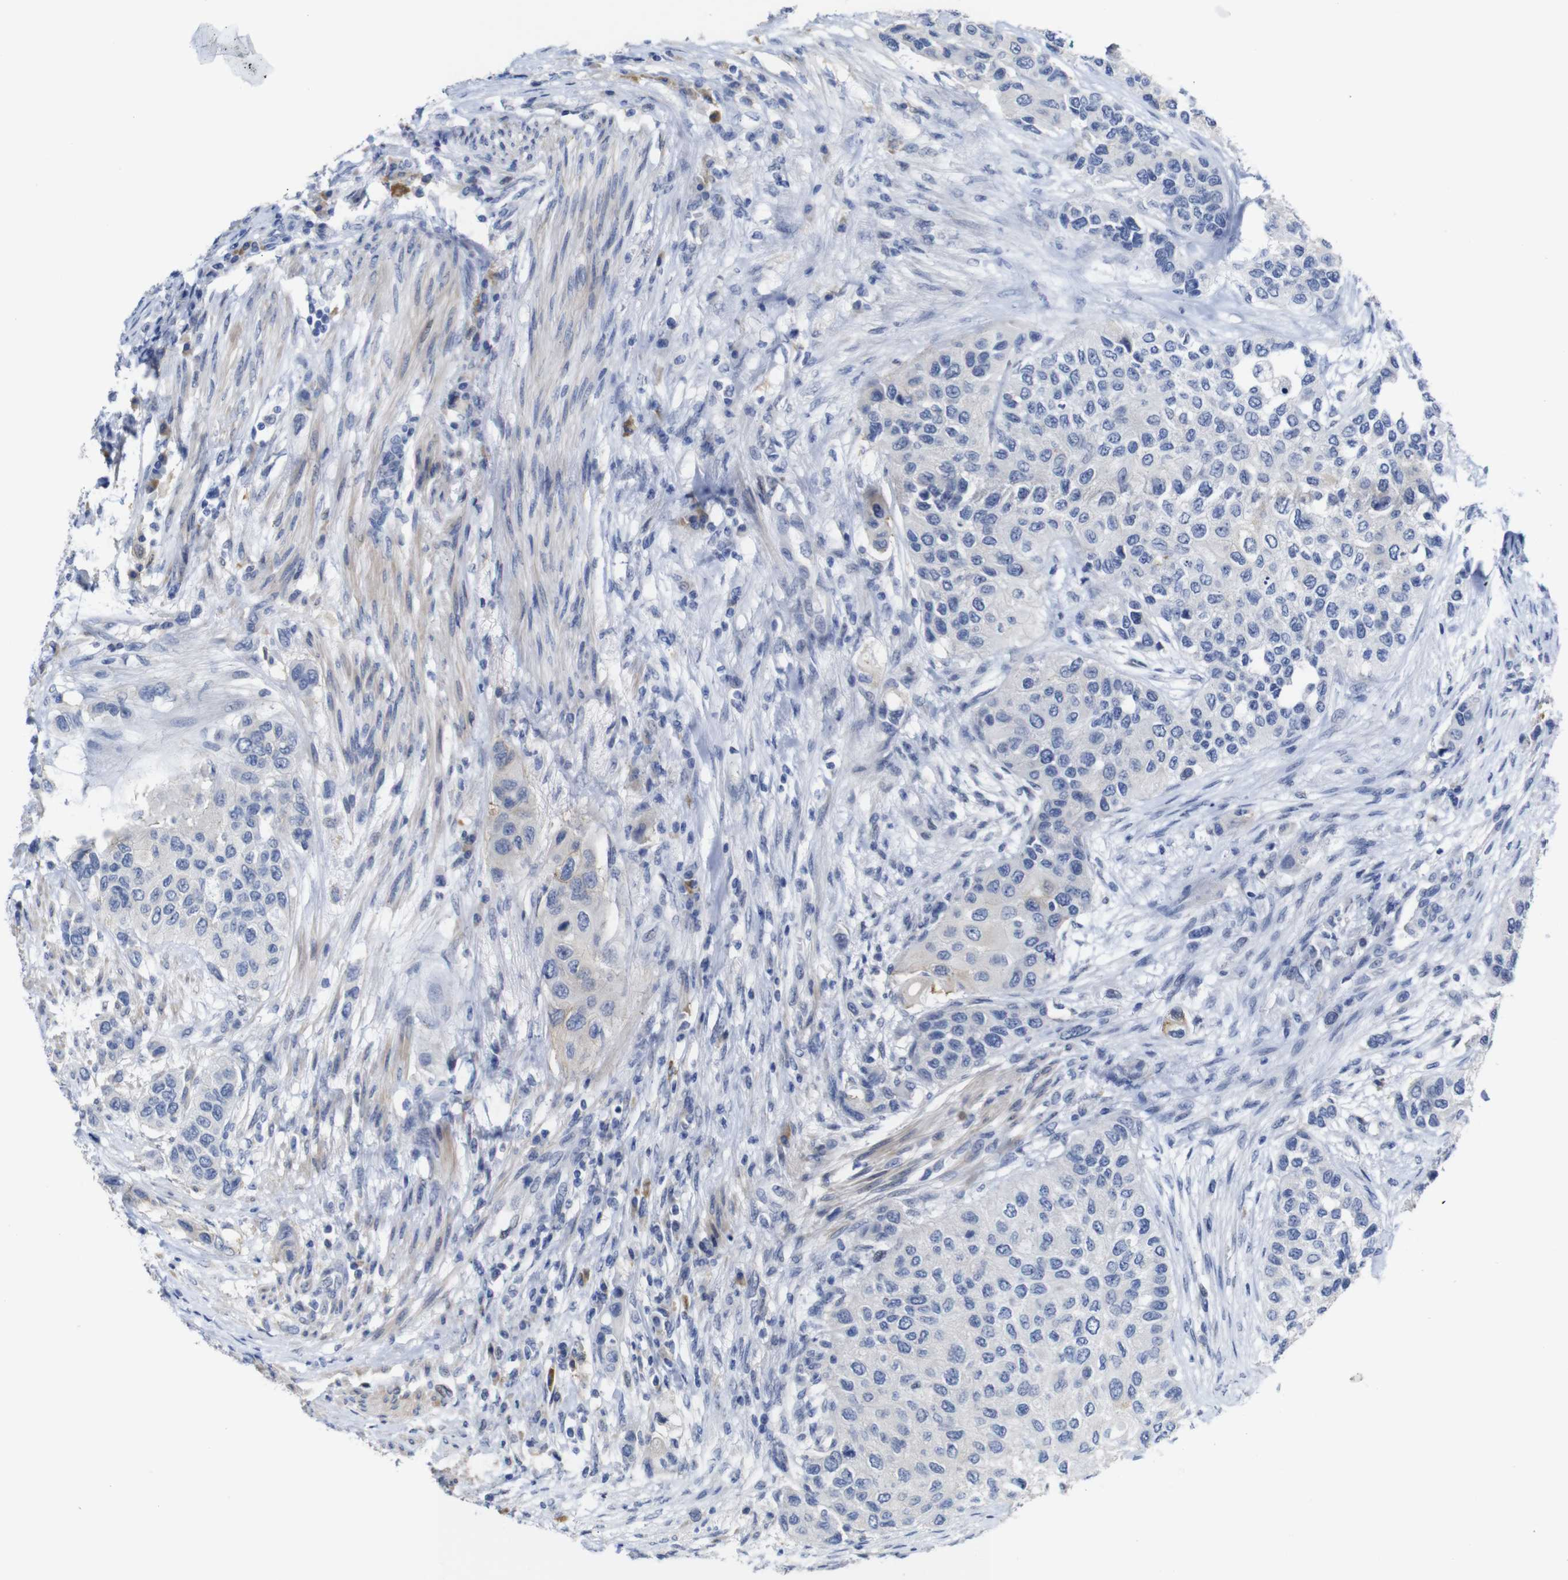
{"staining": {"intensity": "negative", "quantity": "none", "location": "none"}, "tissue": "urothelial cancer", "cell_type": "Tumor cells", "image_type": "cancer", "snomed": [{"axis": "morphology", "description": "Urothelial carcinoma, High grade"}, {"axis": "topography", "description": "Urinary bladder"}], "caption": "High power microscopy micrograph of an immunohistochemistry photomicrograph of high-grade urothelial carcinoma, revealing no significant positivity in tumor cells.", "gene": "TCEAL9", "patient": {"sex": "female", "age": 56}}